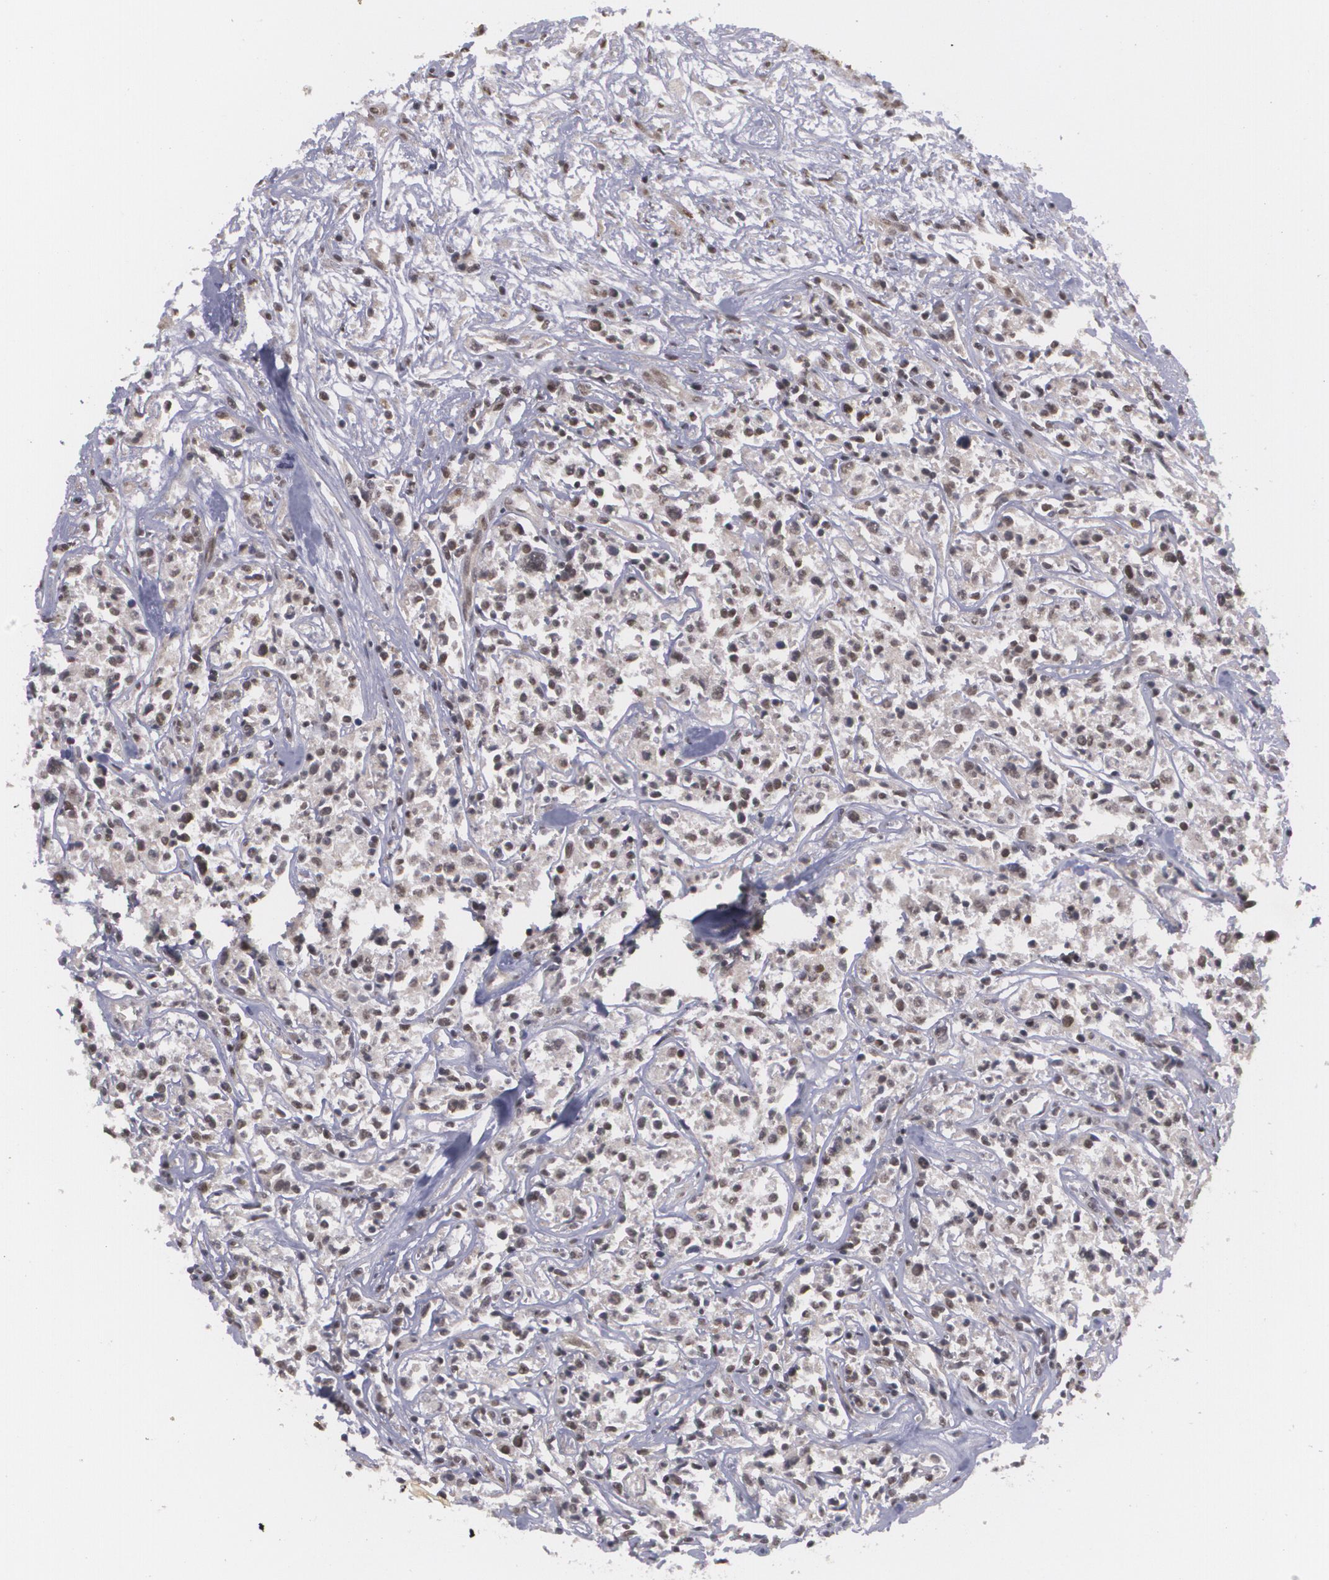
{"staining": {"intensity": "moderate", "quantity": ">75%", "location": "nuclear"}, "tissue": "lymphoma", "cell_type": "Tumor cells", "image_type": "cancer", "snomed": [{"axis": "morphology", "description": "Malignant lymphoma, non-Hodgkin's type, Low grade"}, {"axis": "topography", "description": "Small intestine"}], "caption": "An image of human lymphoma stained for a protein shows moderate nuclear brown staining in tumor cells. (Stains: DAB (3,3'-diaminobenzidine) in brown, nuclei in blue, Microscopy: brightfield microscopy at high magnification).", "gene": "RXRB", "patient": {"sex": "female", "age": 59}}